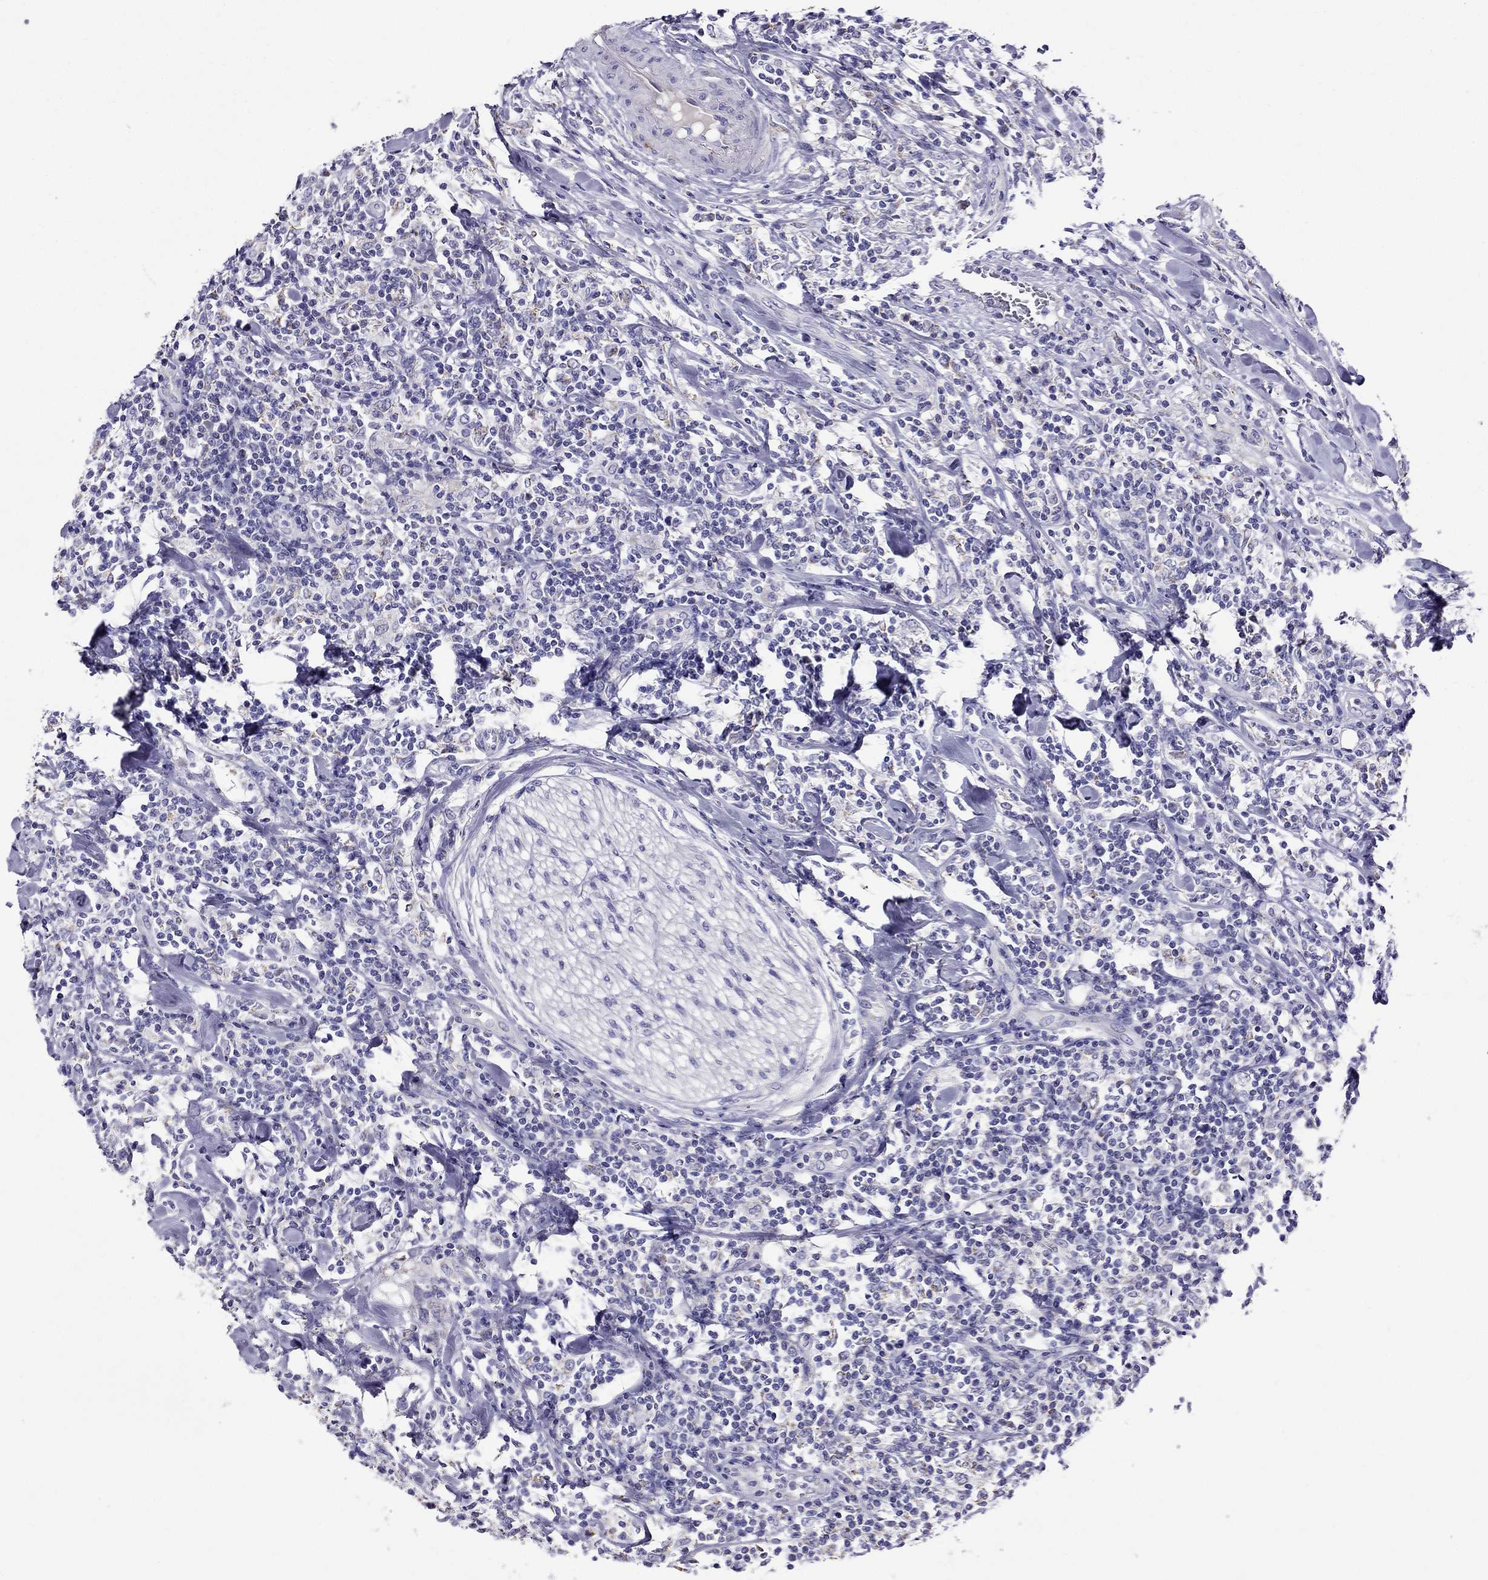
{"staining": {"intensity": "negative", "quantity": "none", "location": "none"}, "tissue": "lymphoma", "cell_type": "Tumor cells", "image_type": "cancer", "snomed": [{"axis": "morphology", "description": "Malignant lymphoma, non-Hodgkin's type, High grade"}, {"axis": "topography", "description": "Lymph node"}], "caption": "This is a micrograph of immunohistochemistry staining of high-grade malignant lymphoma, non-Hodgkin's type, which shows no staining in tumor cells.", "gene": "DSC1", "patient": {"sex": "female", "age": 84}}